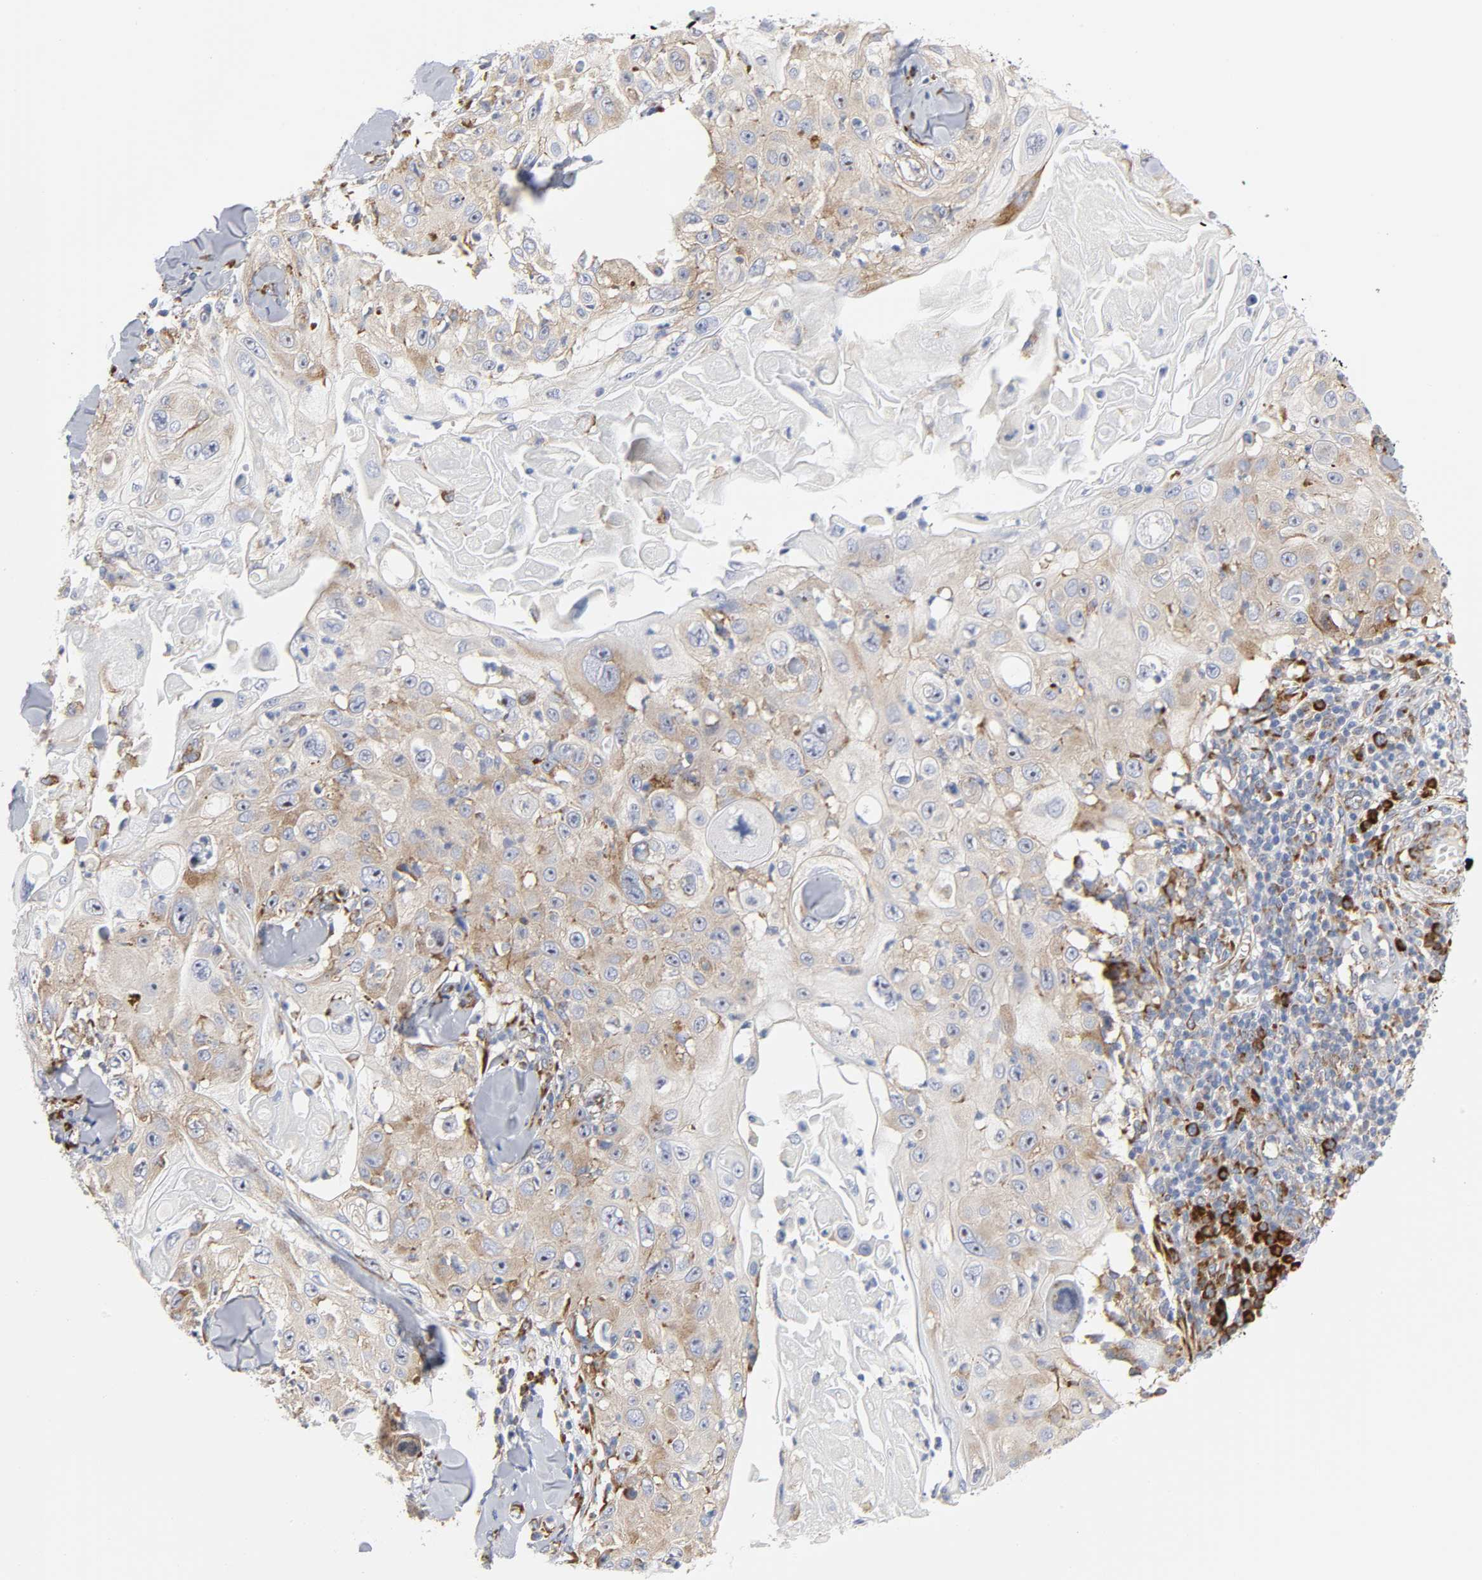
{"staining": {"intensity": "weak", "quantity": ">75%", "location": "cytoplasmic/membranous"}, "tissue": "skin cancer", "cell_type": "Tumor cells", "image_type": "cancer", "snomed": [{"axis": "morphology", "description": "Squamous cell carcinoma, NOS"}, {"axis": "topography", "description": "Skin"}], "caption": "About >75% of tumor cells in human skin cancer reveal weak cytoplasmic/membranous protein positivity as visualized by brown immunohistochemical staining.", "gene": "REL", "patient": {"sex": "male", "age": 86}}